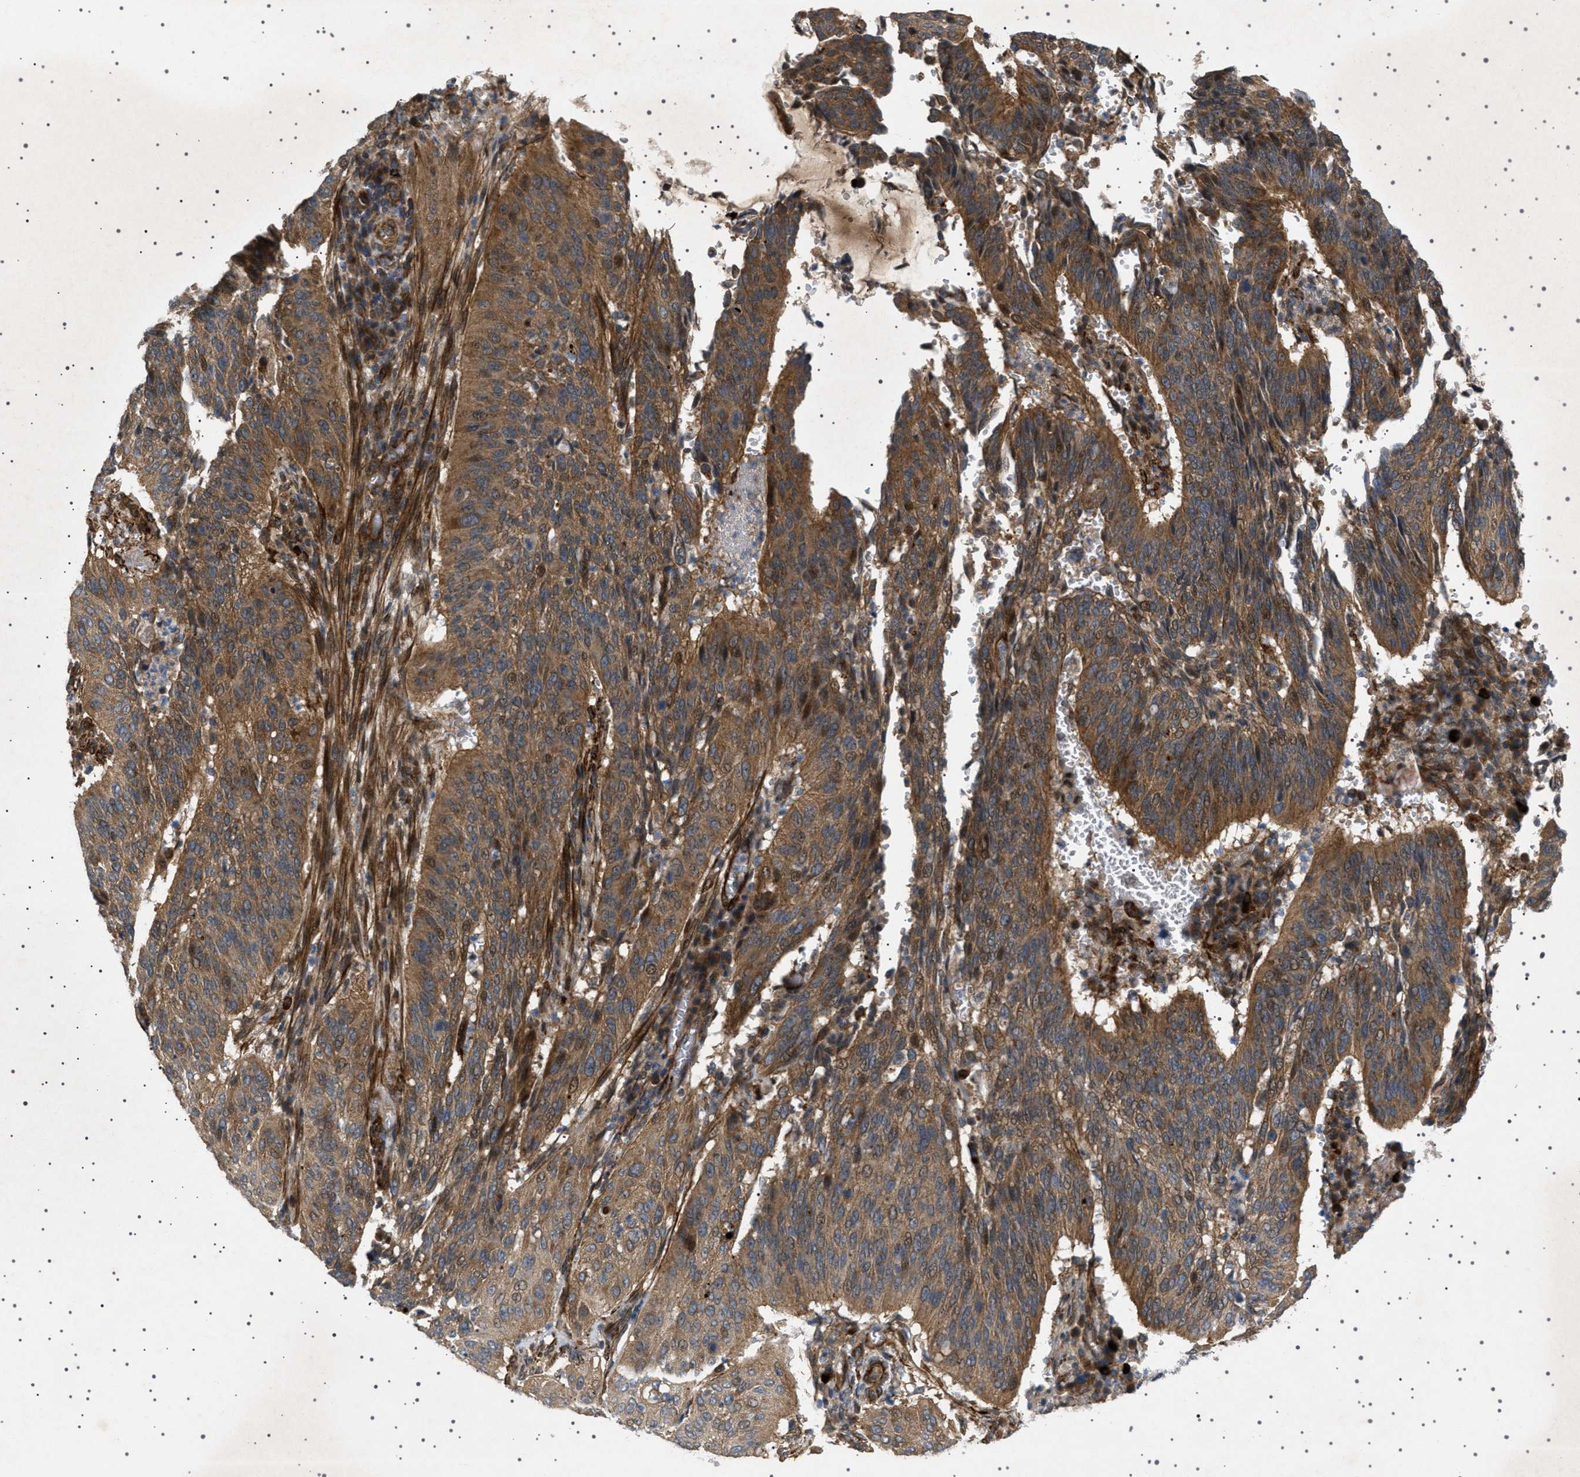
{"staining": {"intensity": "strong", "quantity": ">75%", "location": "cytoplasmic/membranous"}, "tissue": "cervical cancer", "cell_type": "Tumor cells", "image_type": "cancer", "snomed": [{"axis": "morphology", "description": "Normal tissue, NOS"}, {"axis": "morphology", "description": "Squamous cell carcinoma, NOS"}, {"axis": "topography", "description": "Cervix"}], "caption": "An image of cervical squamous cell carcinoma stained for a protein demonstrates strong cytoplasmic/membranous brown staining in tumor cells.", "gene": "CCDC186", "patient": {"sex": "female", "age": 39}}